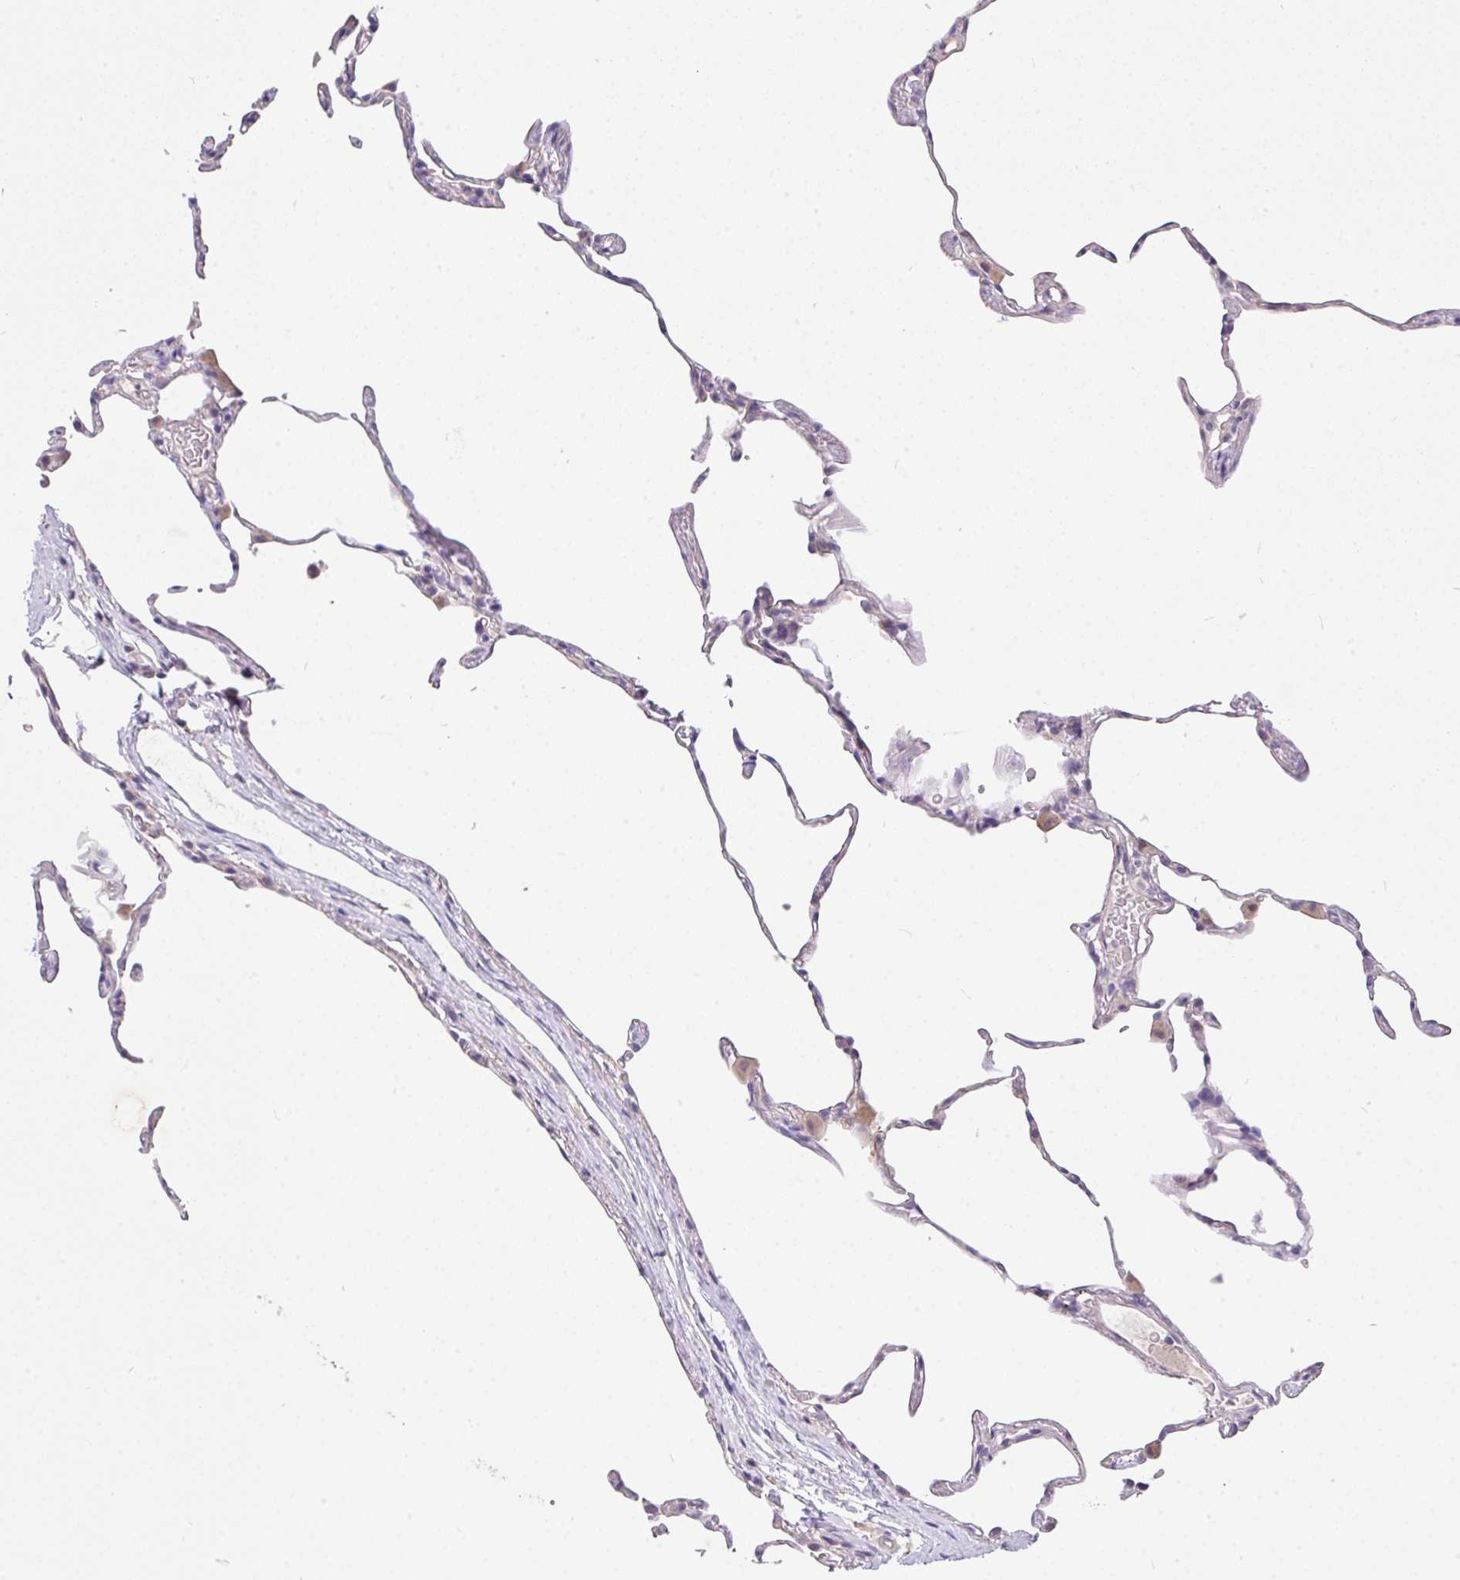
{"staining": {"intensity": "moderate", "quantity": "<25%", "location": "cytoplasmic/membranous"}, "tissue": "lung", "cell_type": "Alveolar cells", "image_type": "normal", "snomed": [{"axis": "morphology", "description": "Normal tissue, NOS"}, {"axis": "topography", "description": "Lung"}], "caption": "A low amount of moderate cytoplasmic/membranous positivity is seen in about <25% of alveolar cells in normal lung.", "gene": "EPN3", "patient": {"sex": "female", "age": 57}}